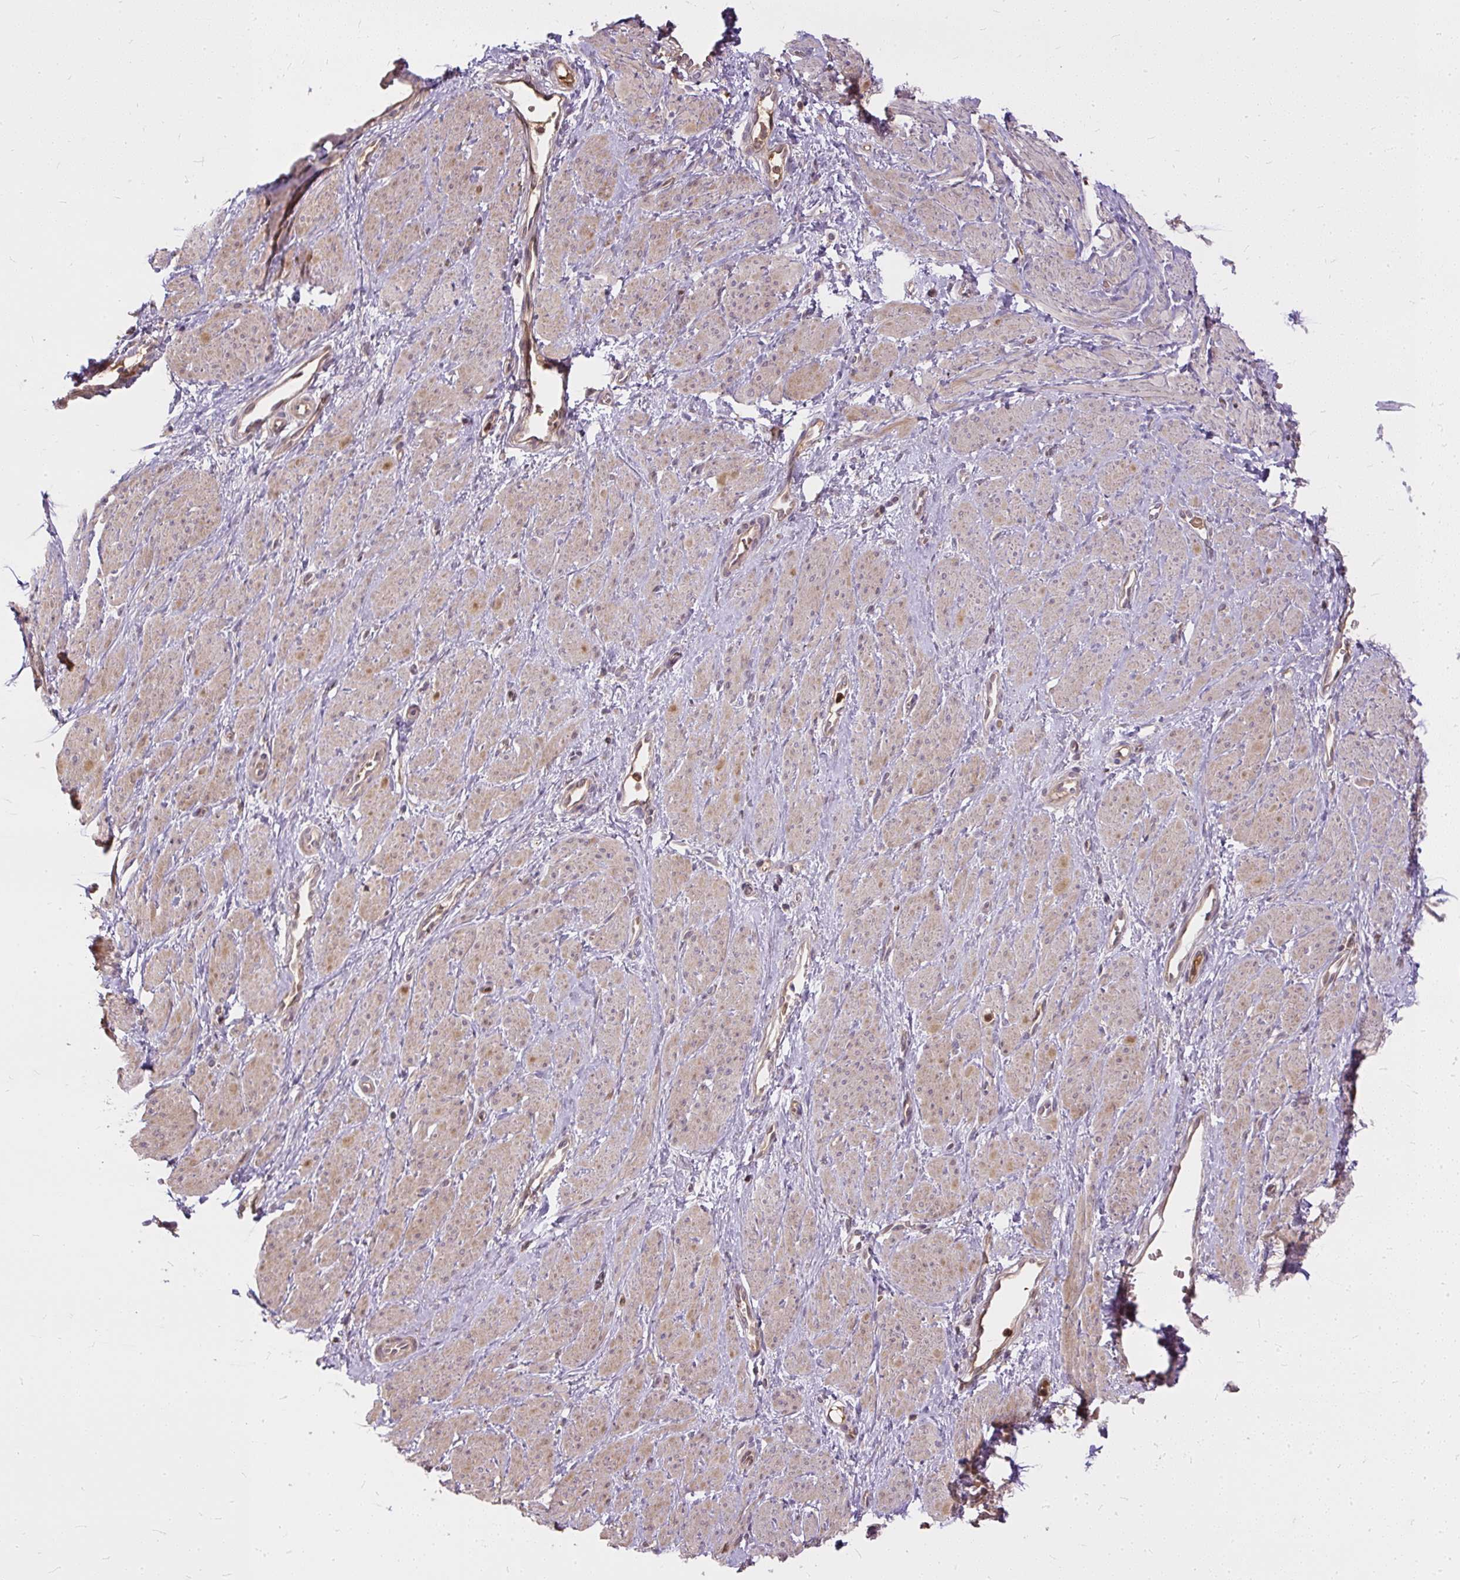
{"staining": {"intensity": "weak", "quantity": "25%-75%", "location": "cytoplasmic/membranous"}, "tissue": "smooth muscle", "cell_type": "Smooth muscle cells", "image_type": "normal", "snomed": [{"axis": "morphology", "description": "Normal tissue, NOS"}, {"axis": "topography", "description": "Smooth muscle"}, {"axis": "topography", "description": "Uterus"}], "caption": "IHC of normal smooth muscle shows low levels of weak cytoplasmic/membranous expression in about 25%-75% of smooth muscle cells.", "gene": "AP5S1", "patient": {"sex": "female", "age": 39}}